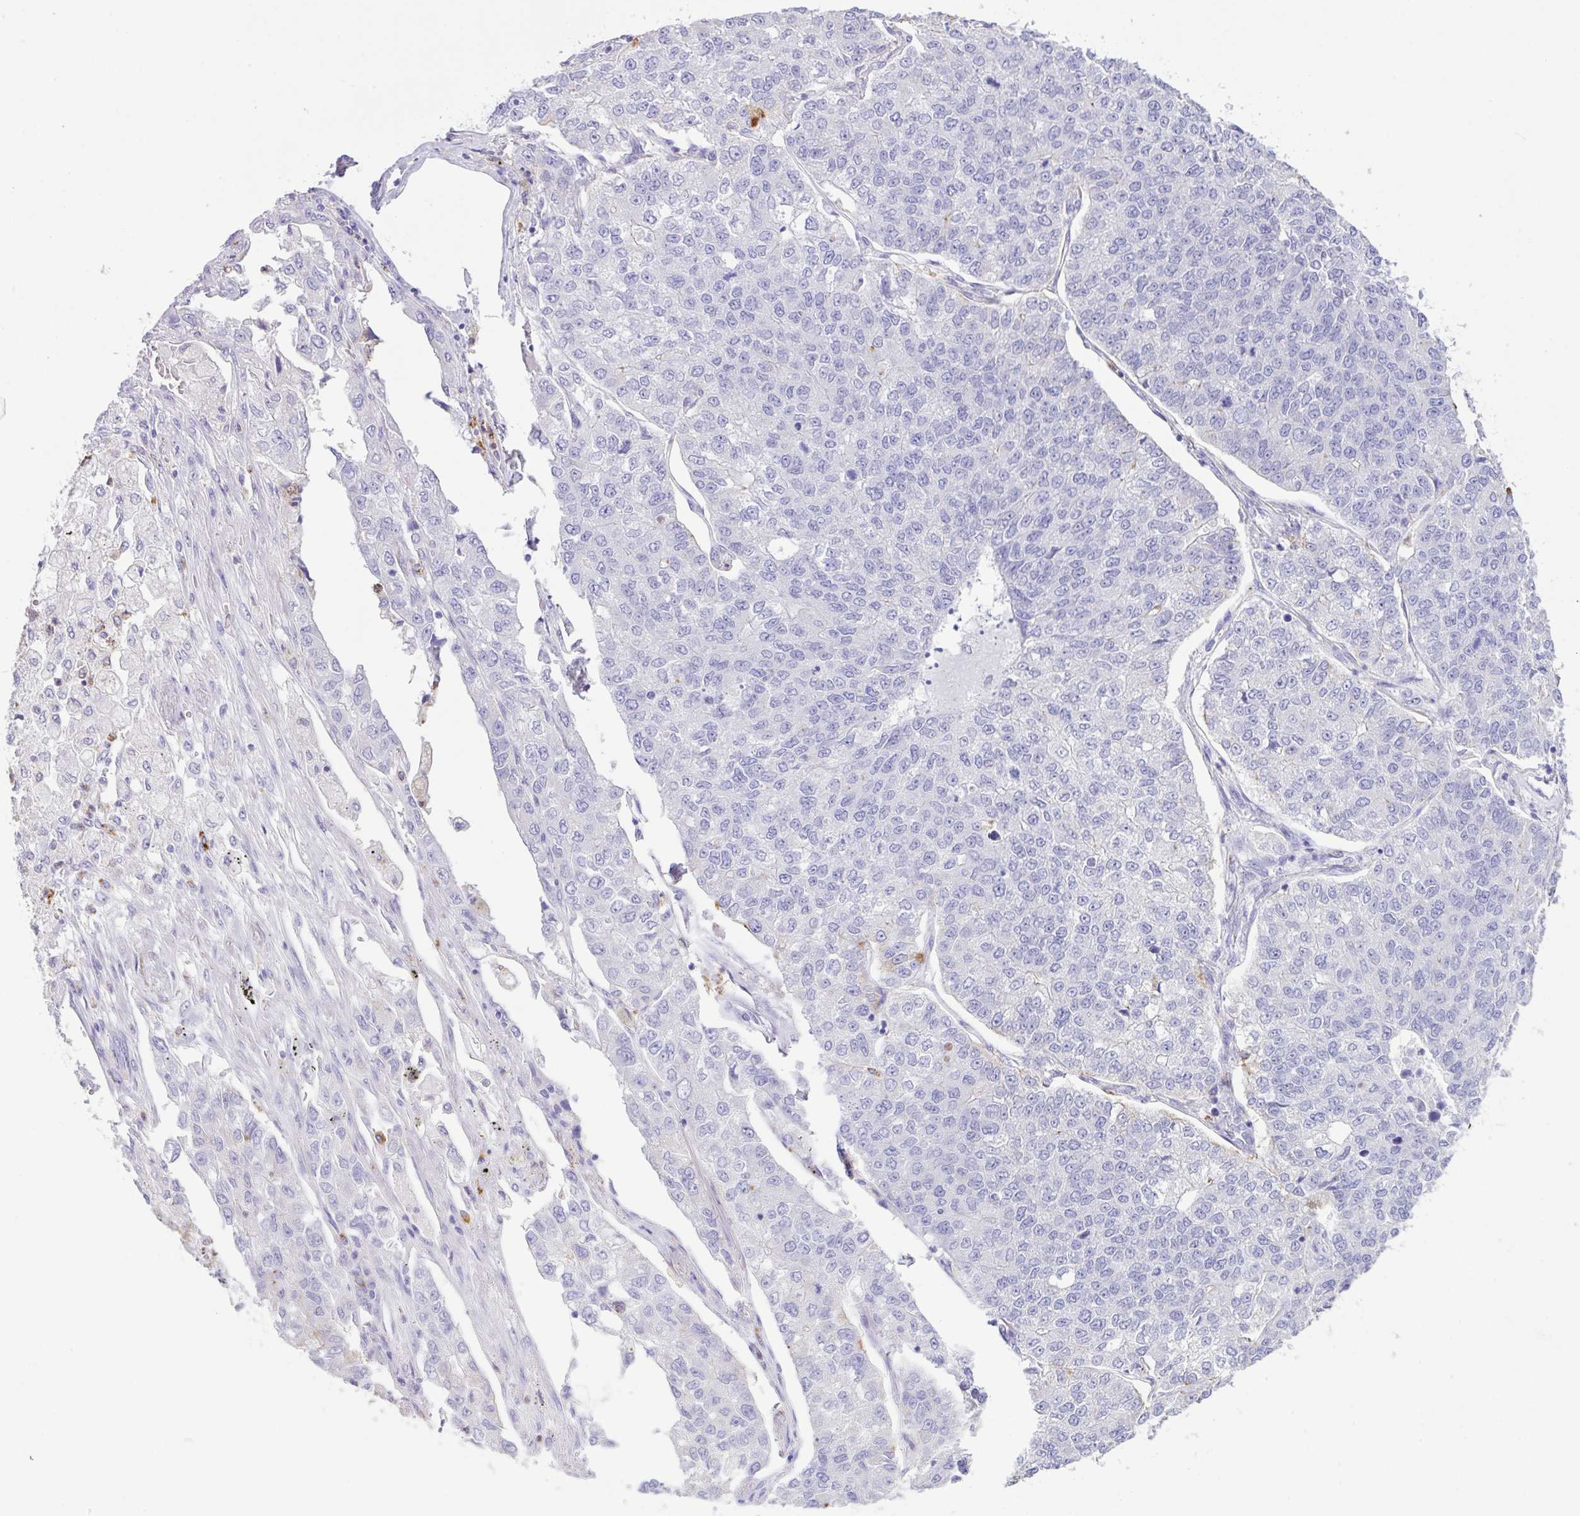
{"staining": {"intensity": "negative", "quantity": "none", "location": "none"}, "tissue": "lung cancer", "cell_type": "Tumor cells", "image_type": "cancer", "snomed": [{"axis": "morphology", "description": "Adenocarcinoma, NOS"}, {"axis": "topography", "description": "Lung"}], "caption": "Lung adenocarcinoma was stained to show a protein in brown. There is no significant positivity in tumor cells.", "gene": "CST11", "patient": {"sex": "male", "age": 49}}